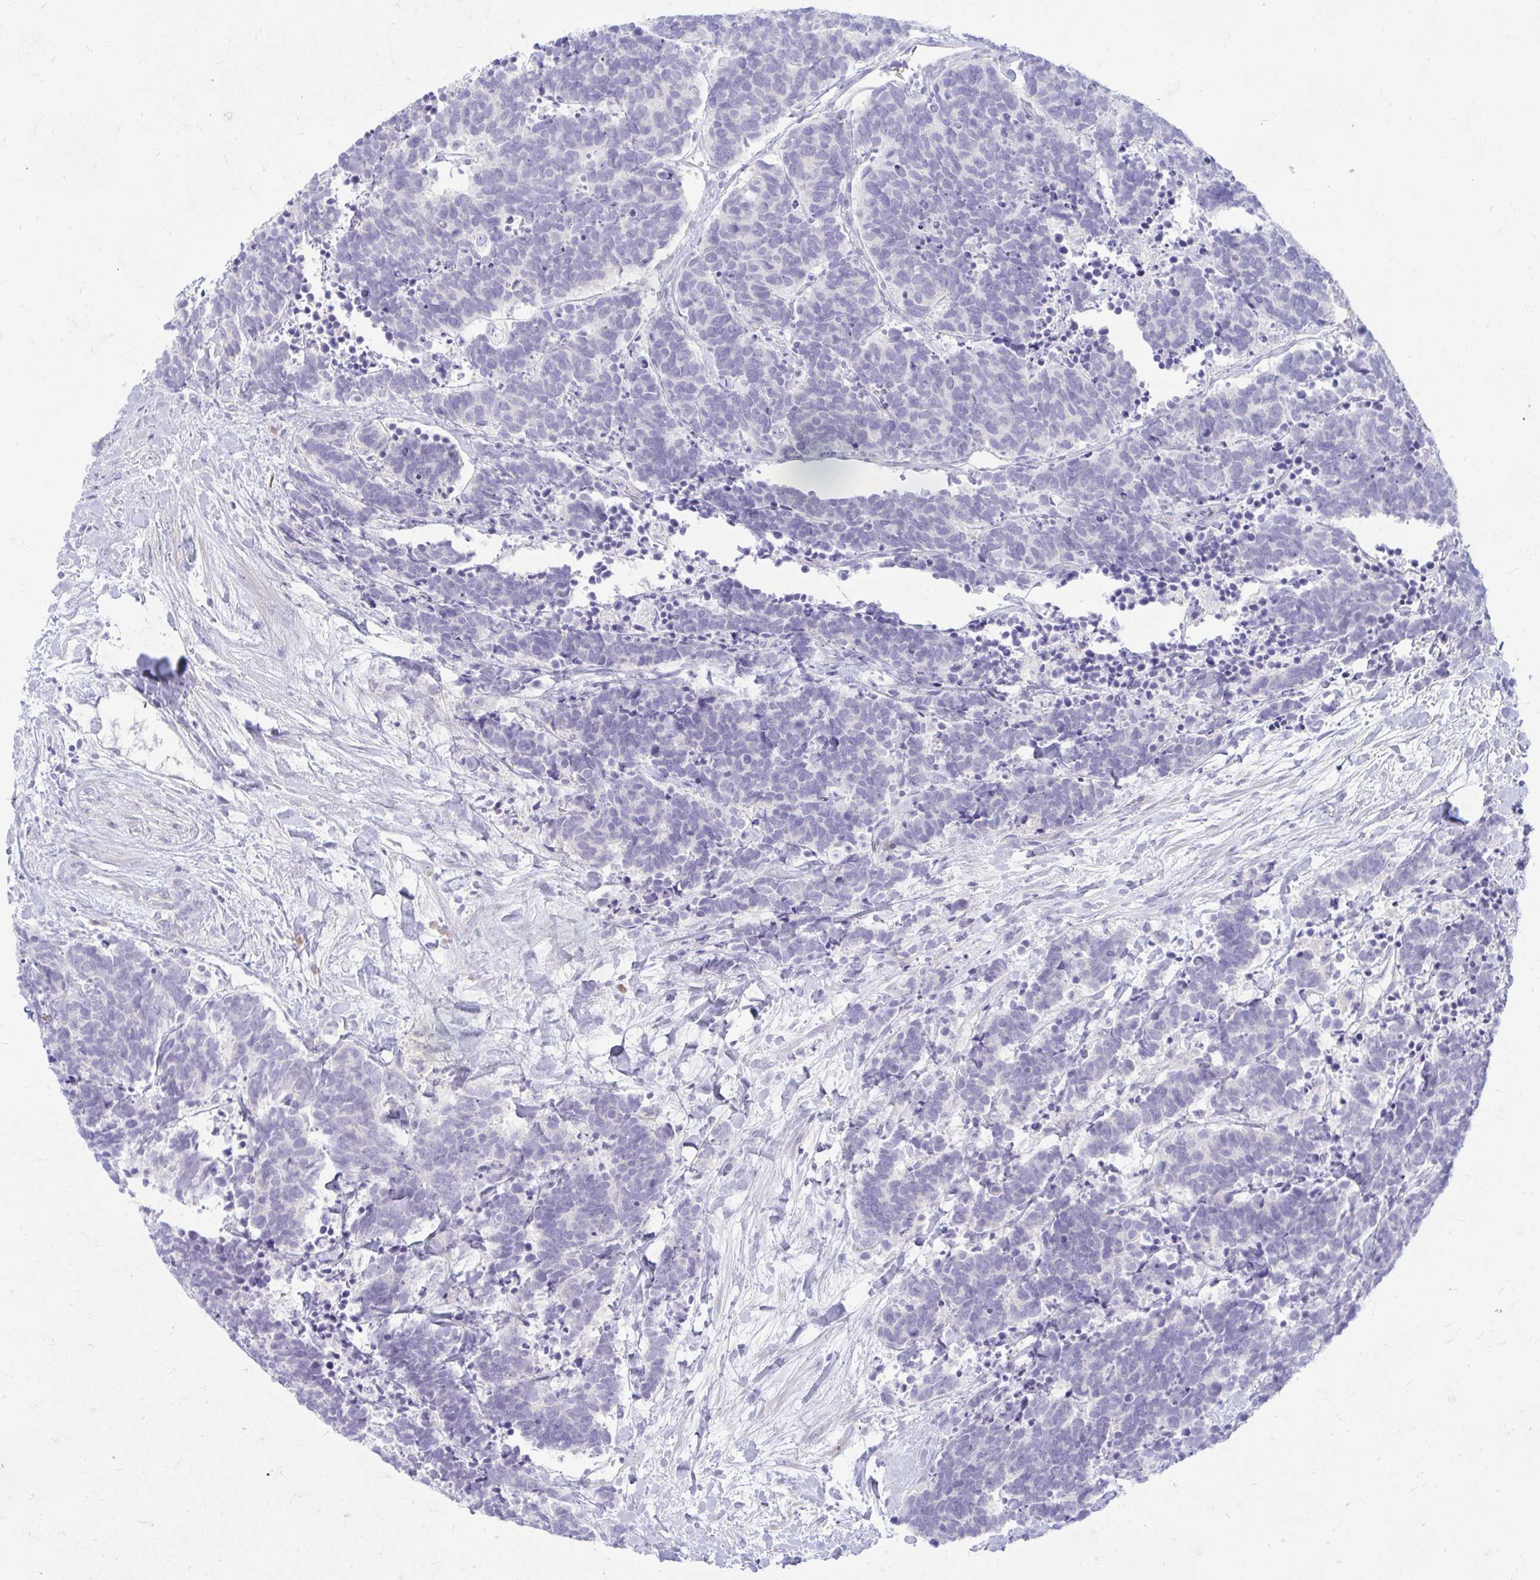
{"staining": {"intensity": "negative", "quantity": "none", "location": "none"}, "tissue": "carcinoid", "cell_type": "Tumor cells", "image_type": "cancer", "snomed": [{"axis": "morphology", "description": "Carcinoma, NOS"}, {"axis": "morphology", "description": "Carcinoid, malignant, NOS"}, {"axis": "topography", "description": "Prostate"}], "caption": "Tumor cells show no significant protein staining in carcinoma.", "gene": "TSPEAR", "patient": {"sex": "male", "age": 57}}